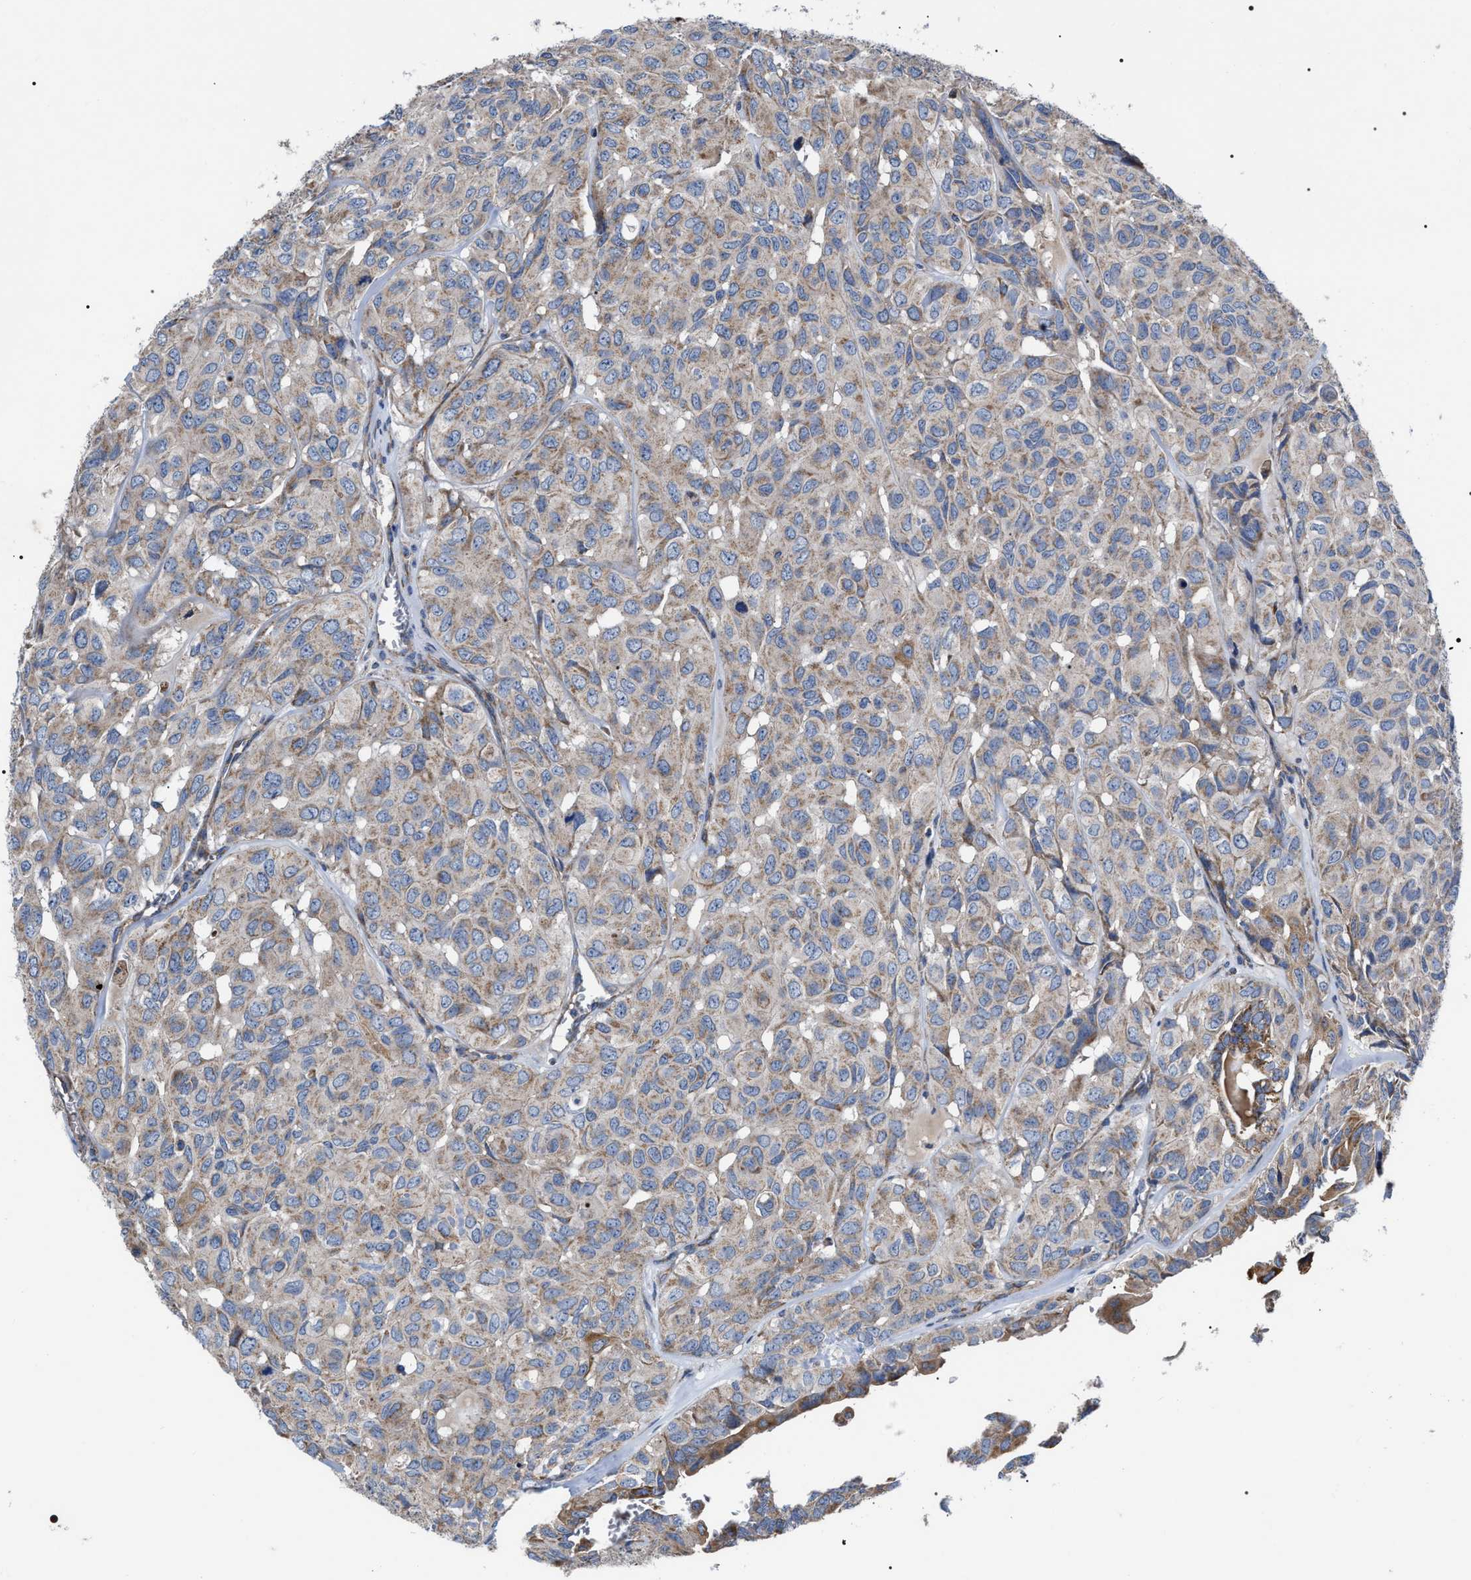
{"staining": {"intensity": "moderate", "quantity": "25%-75%", "location": "cytoplasmic/membranous"}, "tissue": "head and neck cancer", "cell_type": "Tumor cells", "image_type": "cancer", "snomed": [{"axis": "morphology", "description": "Adenocarcinoma, NOS"}, {"axis": "topography", "description": "Salivary gland, NOS"}, {"axis": "topography", "description": "Head-Neck"}], "caption": "High-power microscopy captured an immunohistochemistry histopathology image of head and neck cancer, revealing moderate cytoplasmic/membranous positivity in about 25%-75% of tumor cells.", "gene": "MACC1", "patient": {"sex": "female", "age": 76}}